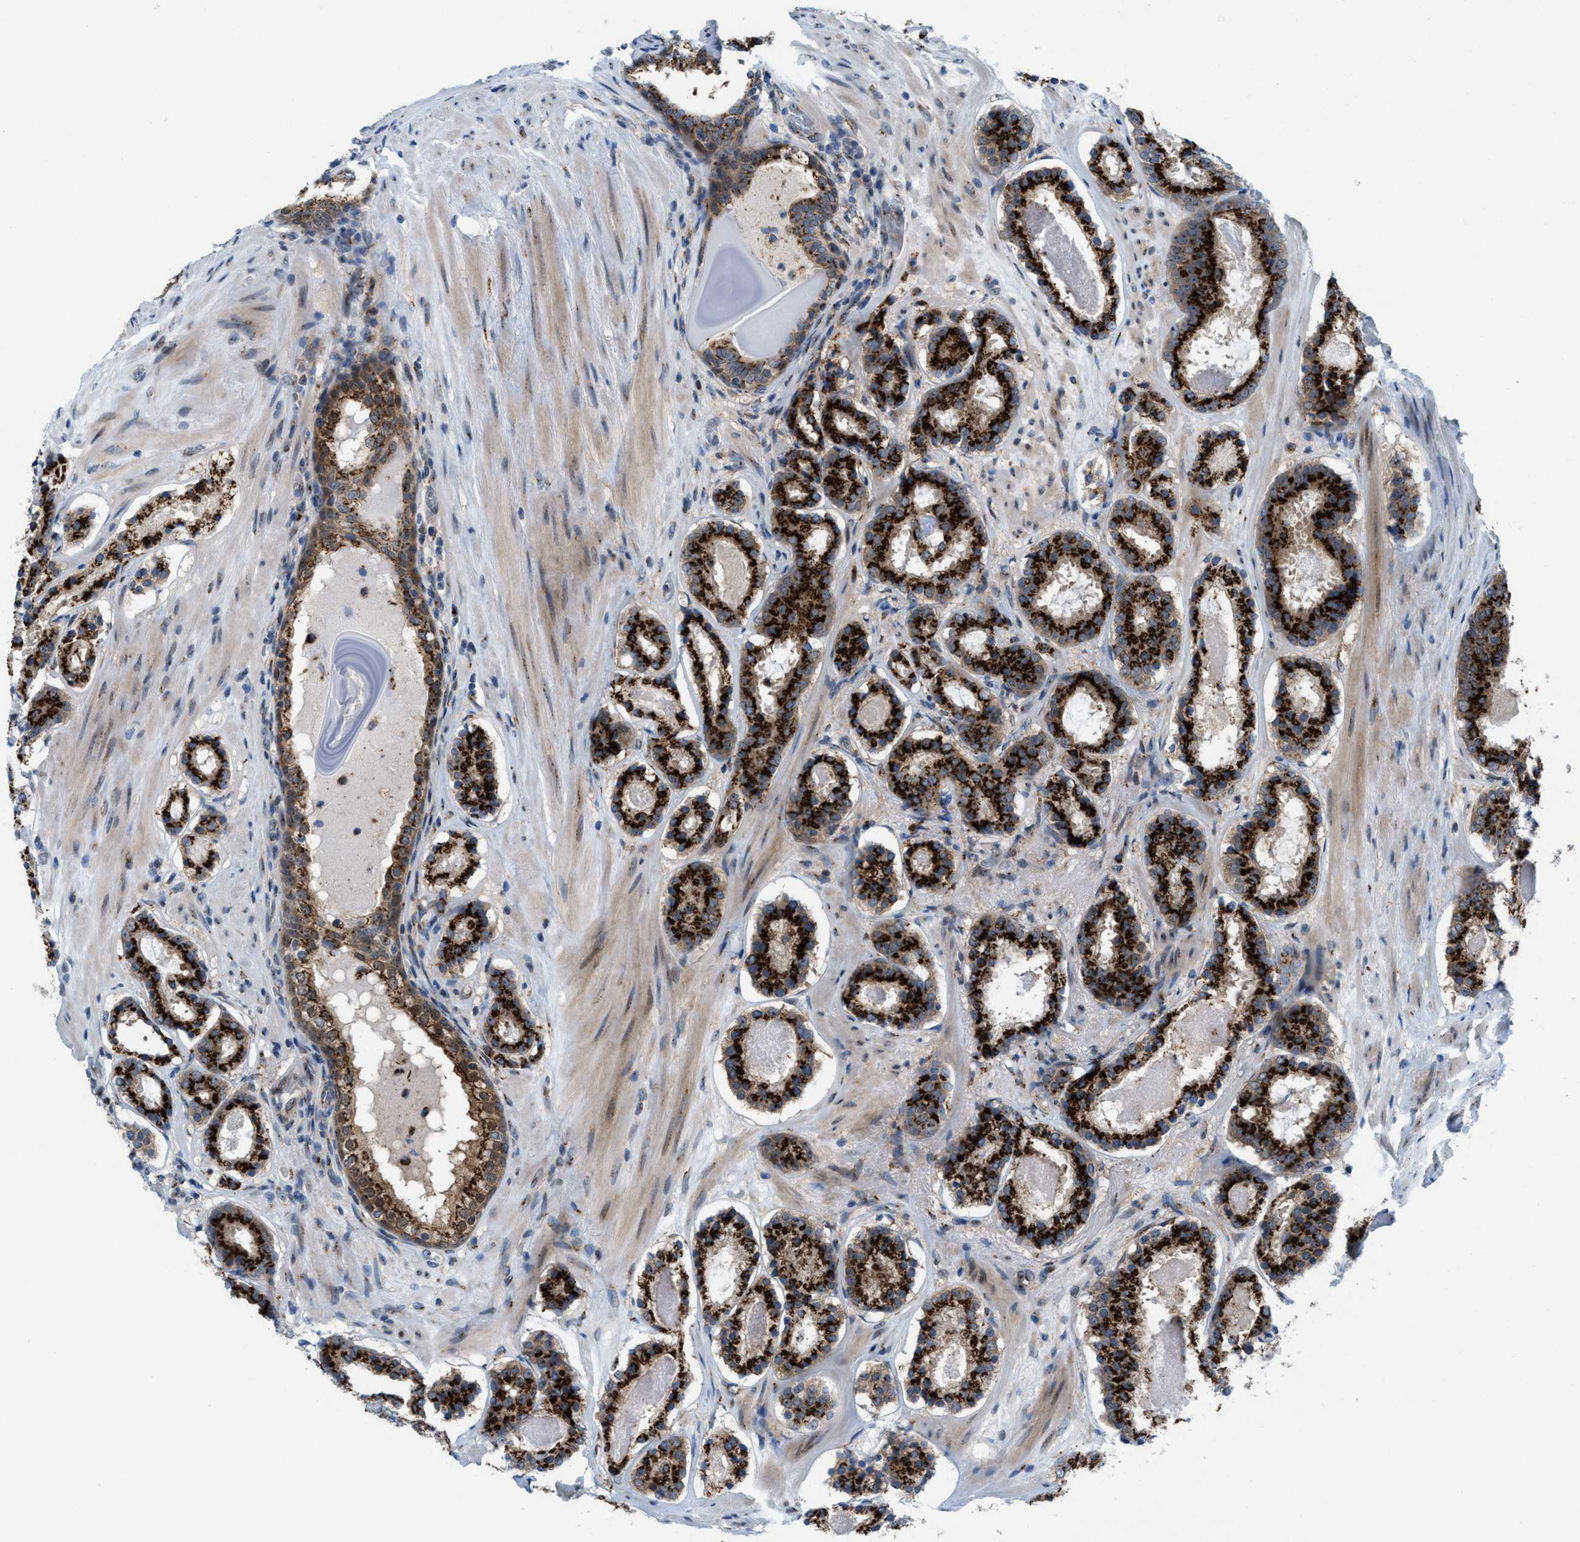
{"staining": {"intensity": "strong", "quantity": ">75%", "location": "cytoplasmic/membranous"}, "tissue": "prostate cancer", "cell_type": "Tumor cells", "image_type": "cancer", "snomed": [{"axis": "morphology", "description": "Adenocarcinoma, Low grade"}, {"axis": "topography", "description": "Prostate"}], "caption": "Prostate cancer (low-grade adenocarcinoma) tissue shows strong cytoplasmic/membranous staining in about >75% of tumor cells", "gene": "SLC38A10", "patient": {"sex": "male", "age": 69}}